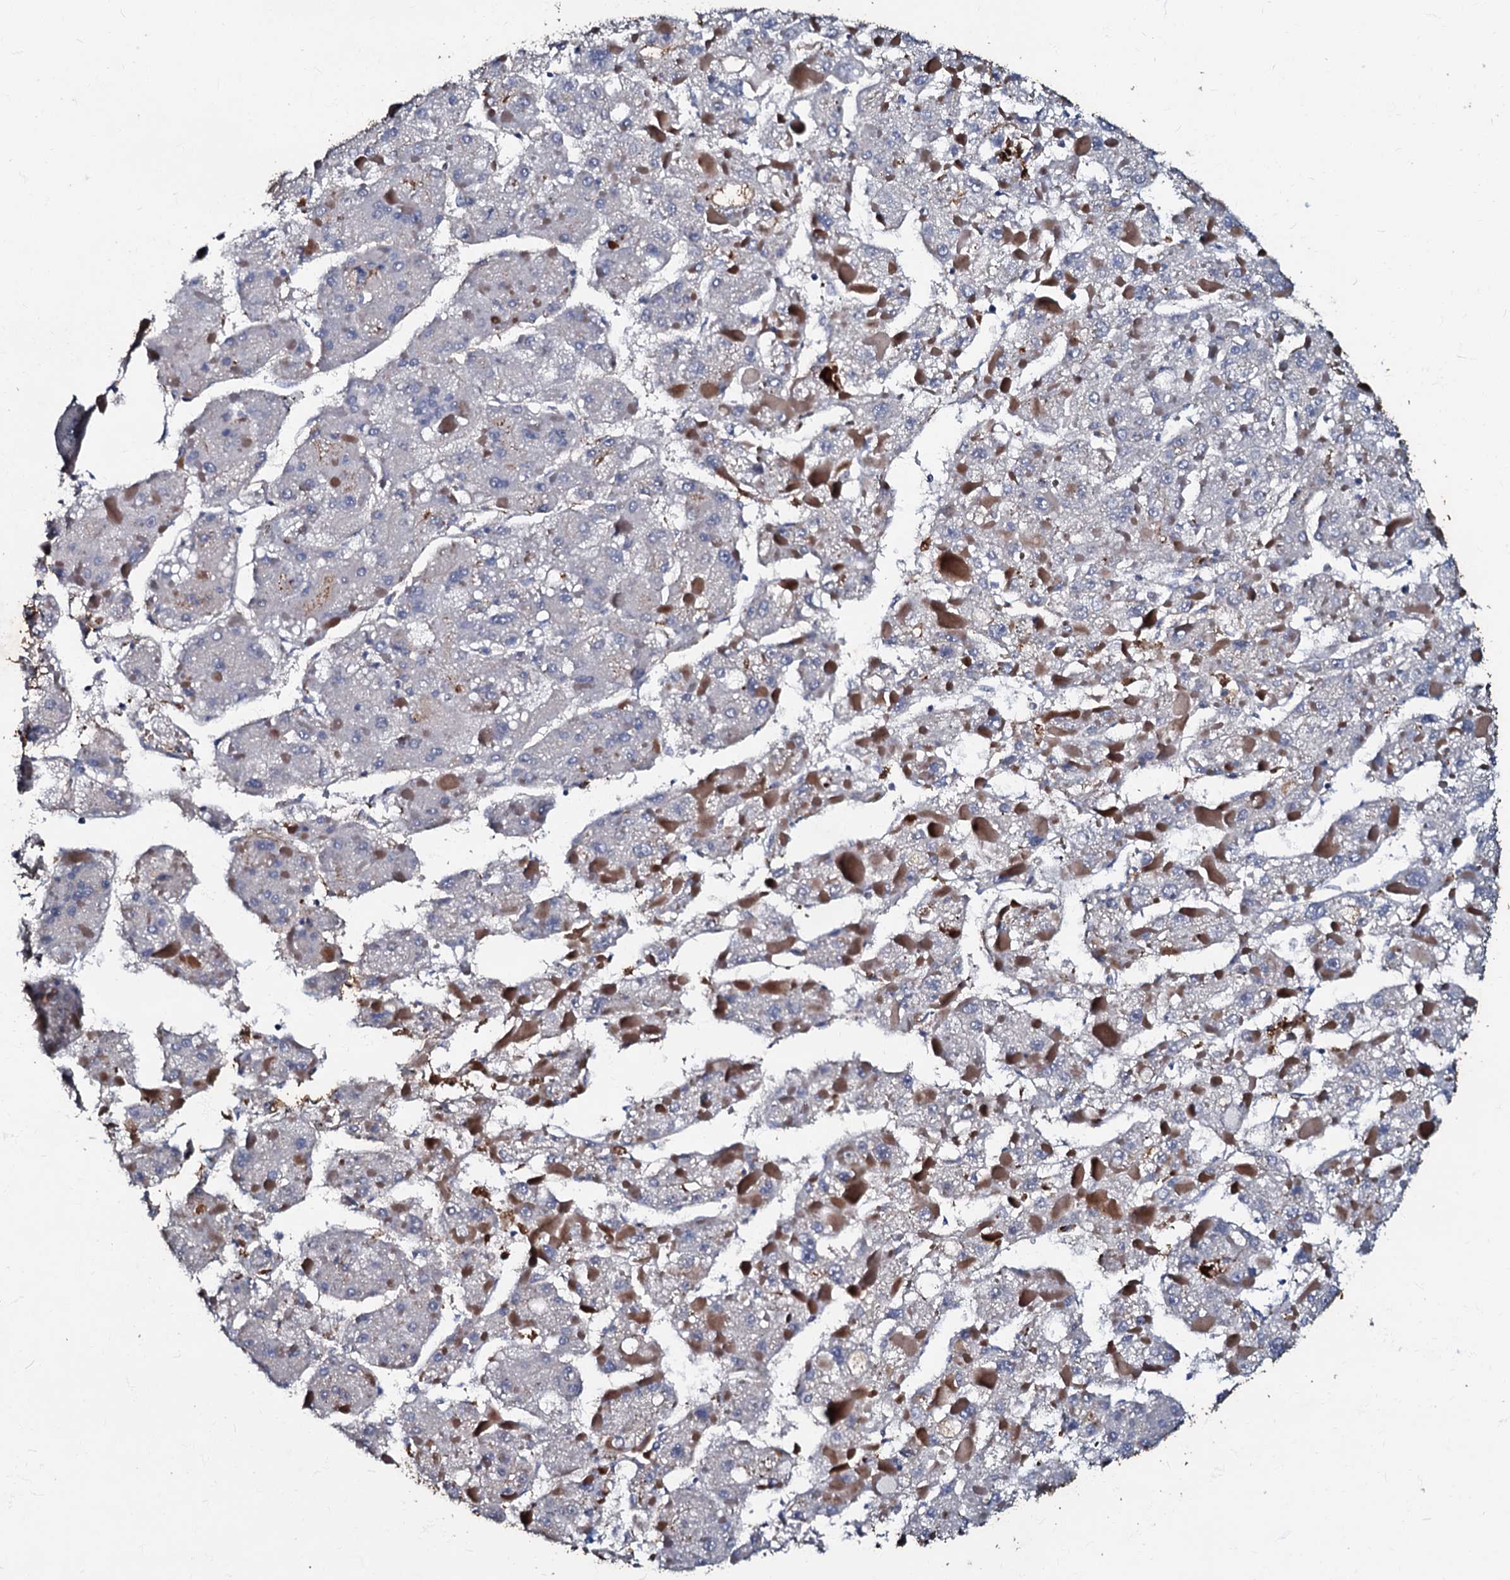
{"staining": {"intensity": "negative", "quantity": "none", "location": "none"}, "tissue": "liver cancer", "cell_type": "Tumor cells", "image_type": "cancer", "snomed": [{"axis": "morphology", "description": "Carcinoma, Hepatocellular, NOS"}, {"axis": "topography", "description": "Liver"}], "caption": "Tumor cells are negative for brown protein staining in hepatocellular carcinoma (liver).", "gene": "MANSC4", "patient": {"sex": "female", "age": 73}}